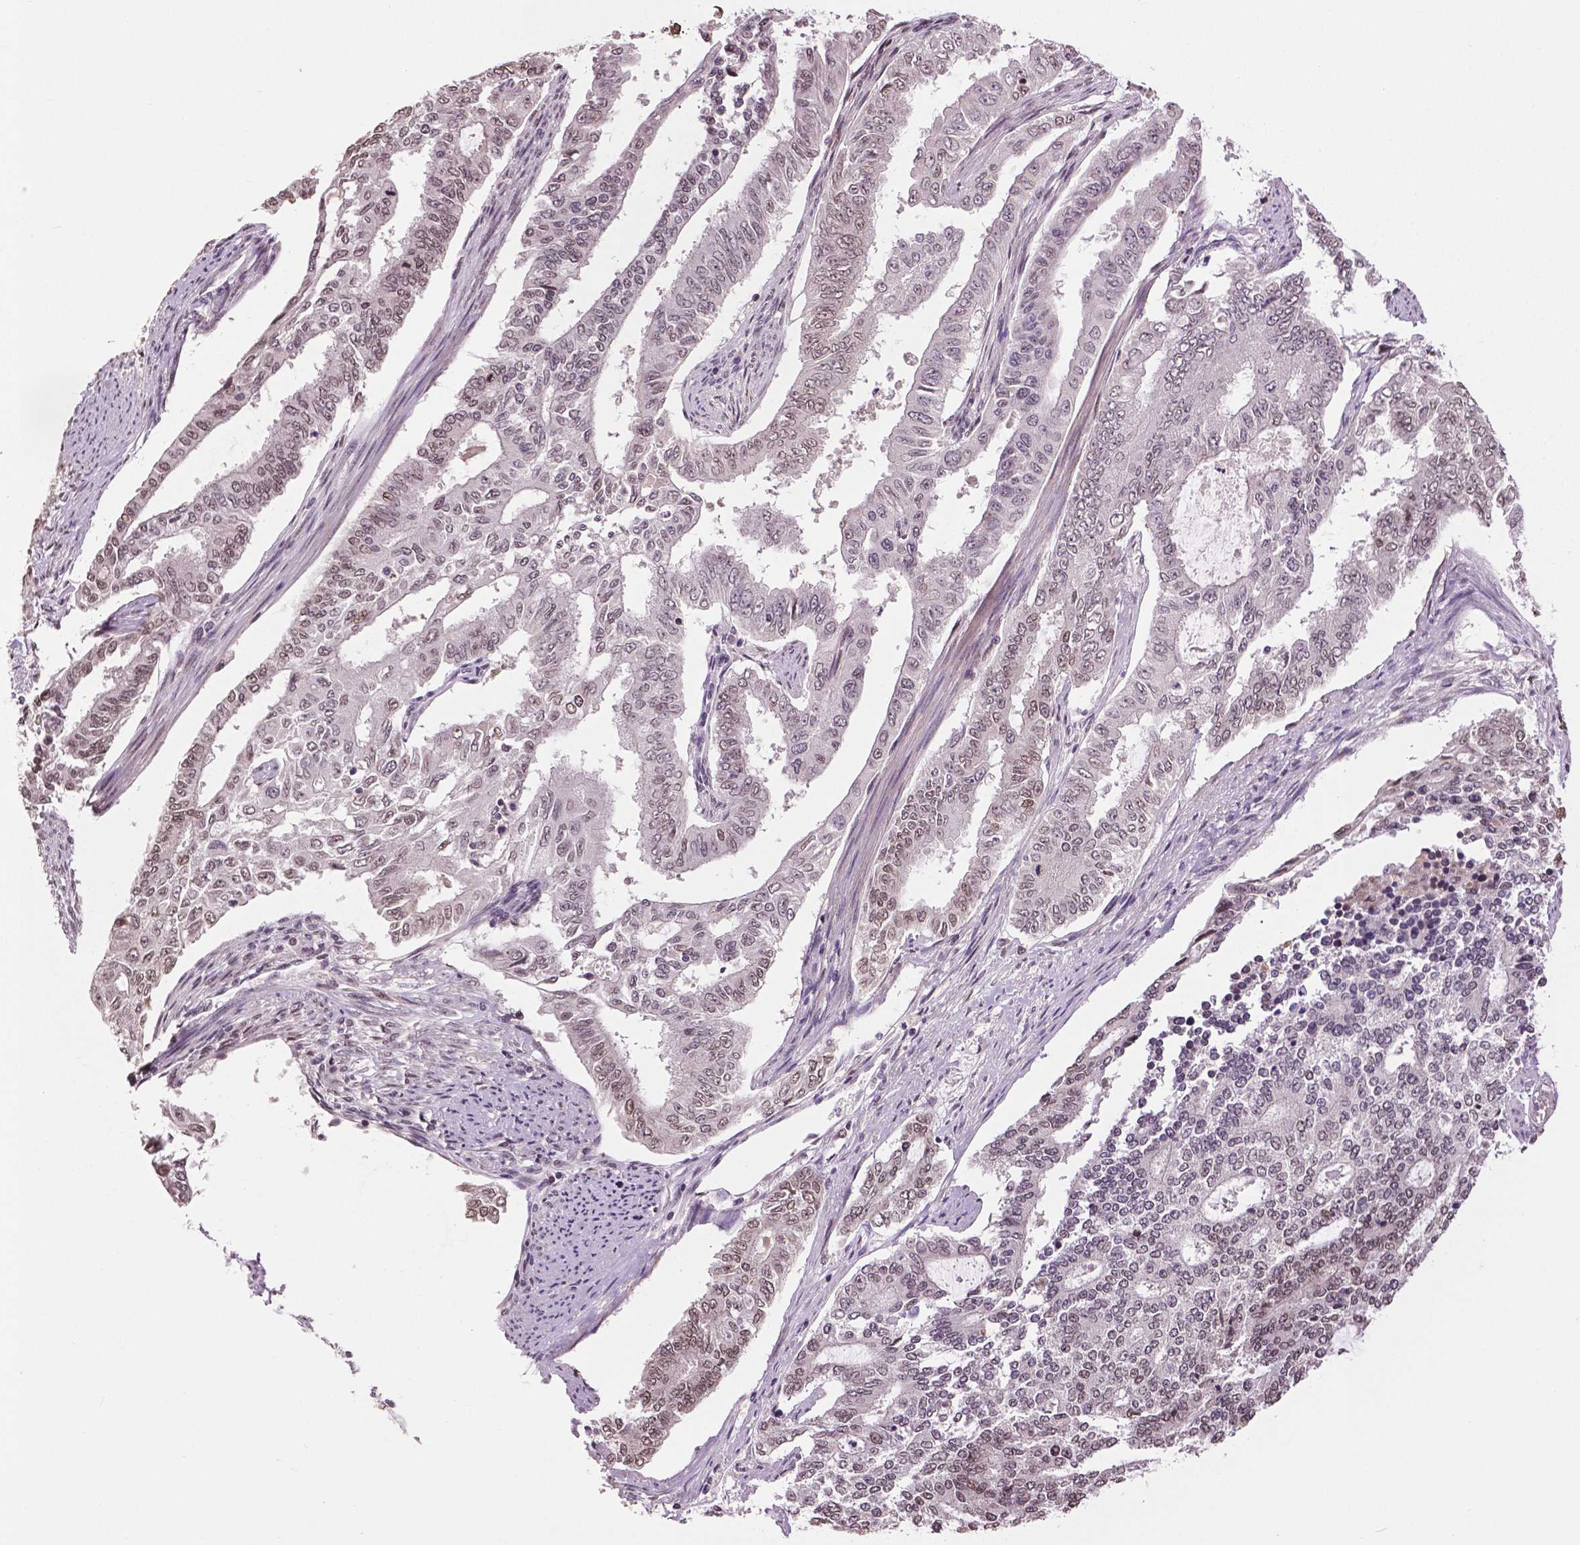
{"staining": {"intensity": "weak", "quantity": ">75%", "location": "nuclear"}, "tissue": "endometrial cancer", "cell_type": "Tumor cells", "image_type": "cancer", "snomed": [{"axis": "morphology", "description": "Adenocarcinoma, NOS"}, {"axis": "topography", "description": "Uterus"}], "caption": "Tumor cells show low levels of weak nuclear positivity in approximately >75% of cells in endometrial adenocarcinoma. The staining was performed using DAB to visualize the protein expression in brown, while the nuclei were stained in blue with hematoxylin (Magnification: 20x).", "gene": "DLX5", "patient": {"sex": "female", "age": 59}}